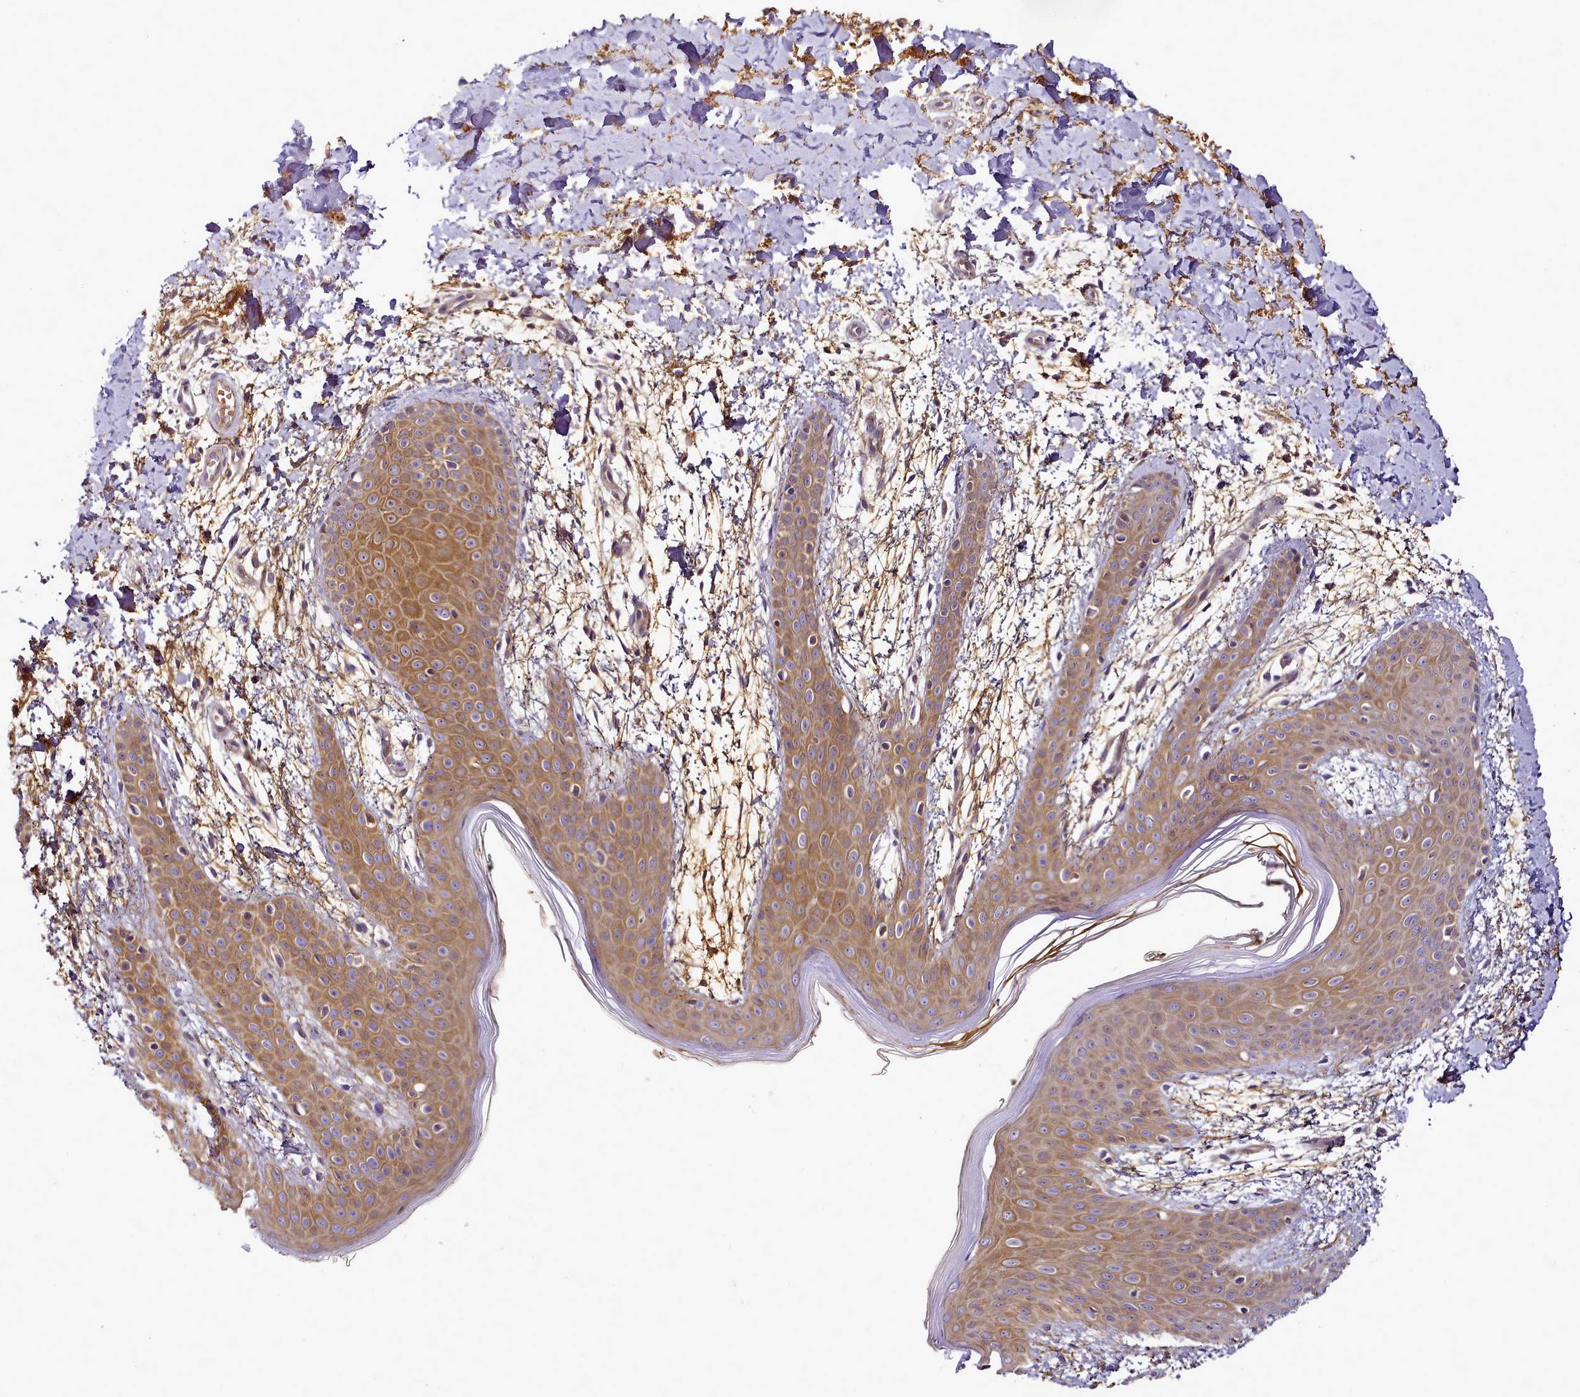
{"staining": {"intensity": "moderate", "quantity": ">75%", "location": "cytoplasmic/membranous"}, "tissue": "skin", "cell_type": "Fibroblasts", "image_type": "normal", "snomed": [{"axis": "morphology", "description": "Normal tissue, NOS"}, {"axis": "topography", "description": "Skin"}], "caption": "Protein staining of normal skin demonstrates moderate cytoplasmic/membranous expression in about >75% of fibroblasts. (DAB (3,3'-diaminobenzidine) IHC, brown staining for protein, blue staining for nuclei).", "gene": "NBPF10", "patient": {"sex": "male", "age": 36}}